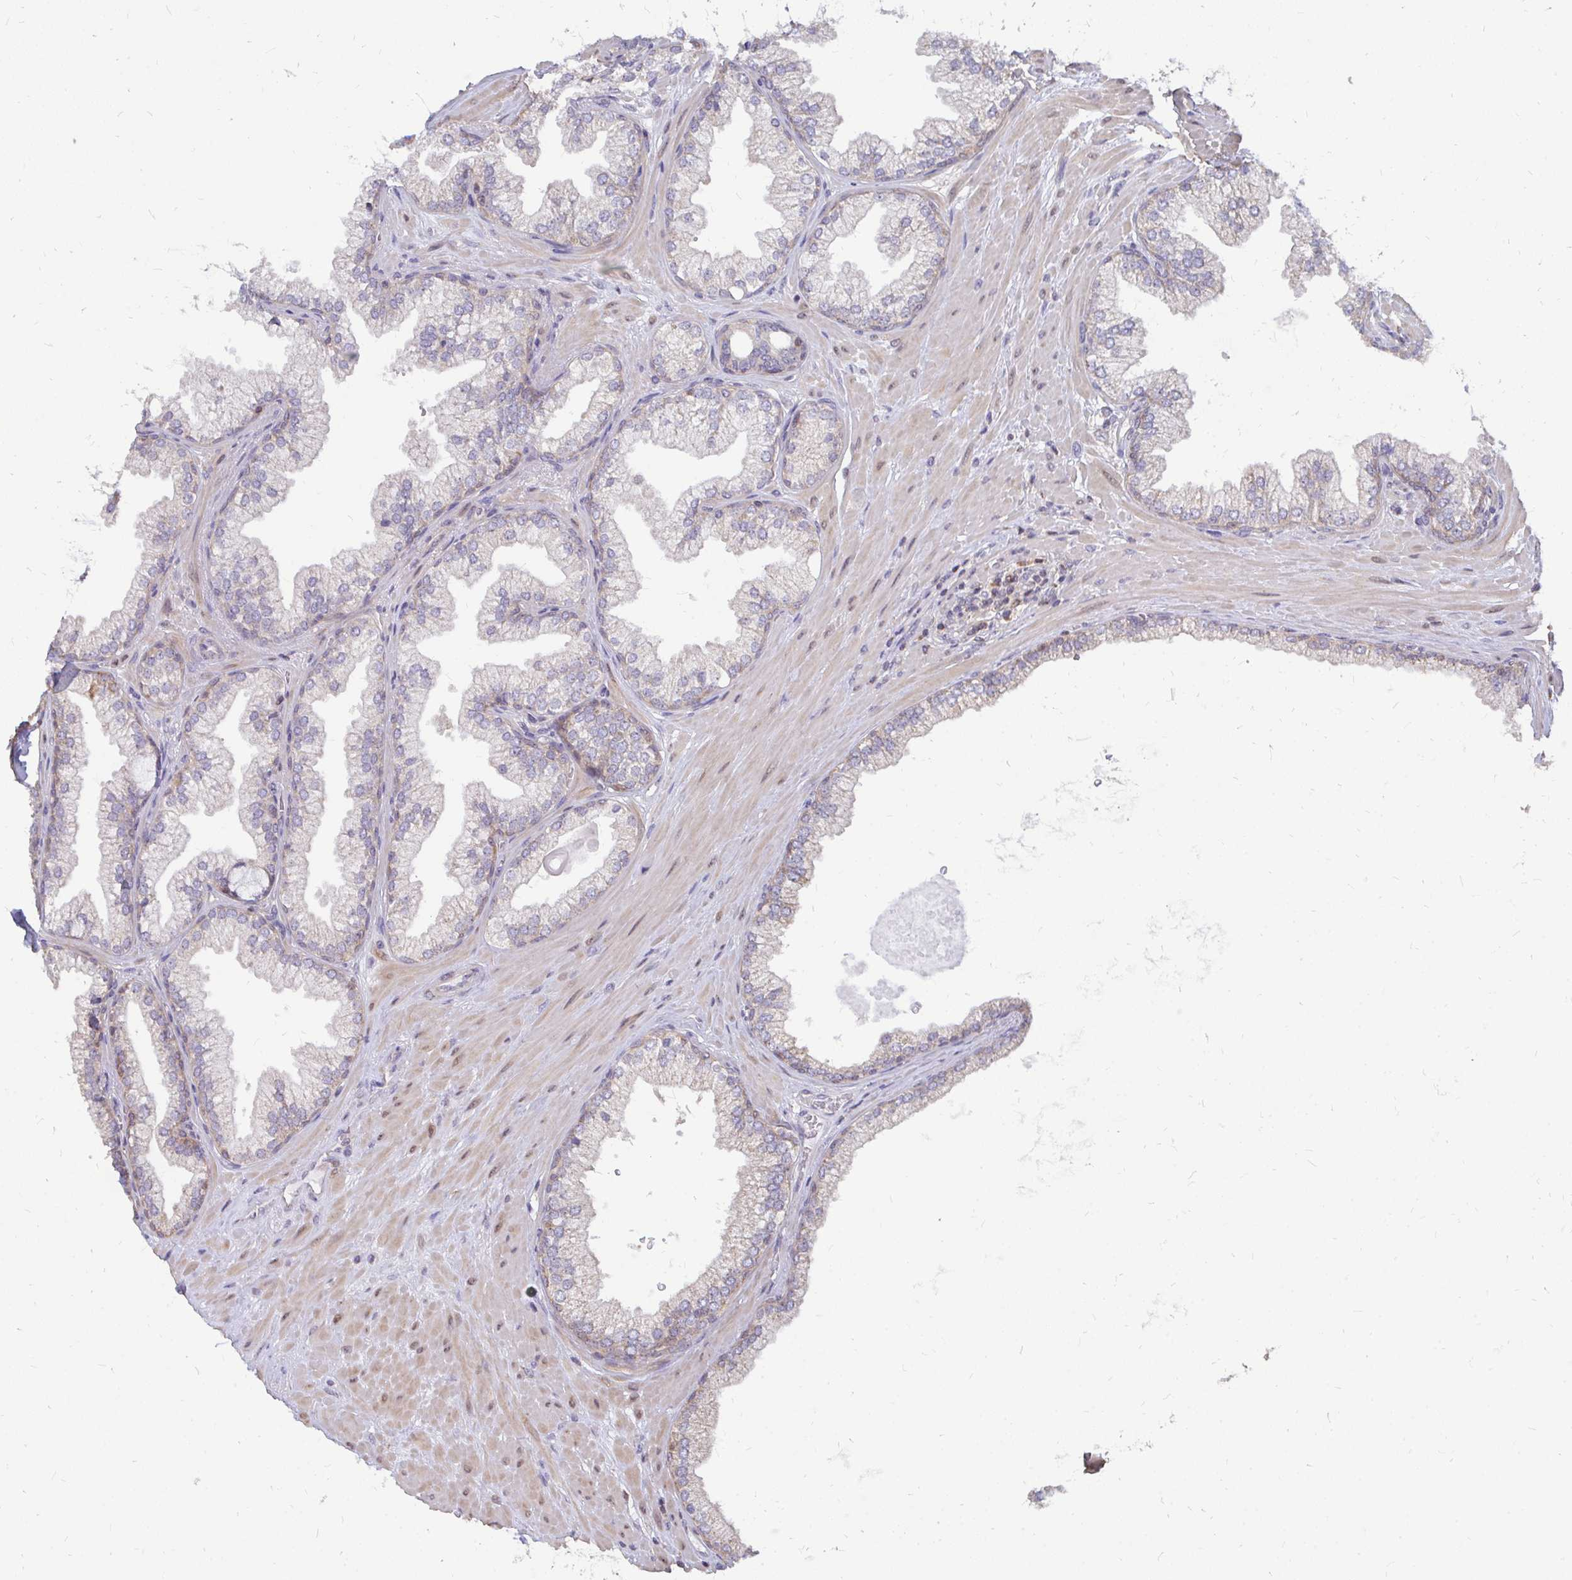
{"staining": {"intensity": "weak", "quantity": "25%-75%", "location": "cytoplasmic/membranous"}, "tissue": "prostate", "cell_type": "Glandular cells", "image_type": "normal", "snomed": [{"axis": "morphology", "description": "Normal tissue, NOS"}, {"axis": "topography", "description": "Prostate"}, {"axis": "topography", "description": "Peripheral nerve tissue"}], "caption": "The histopathology image reveals immunohistochemical staining of normal prostate. There is weak cytoplasmic/membranous expression is seen in about 25%-75% of glandular cells.", "gene": "DNAJA2", "patient": {"sex": "male", "age": 61}}